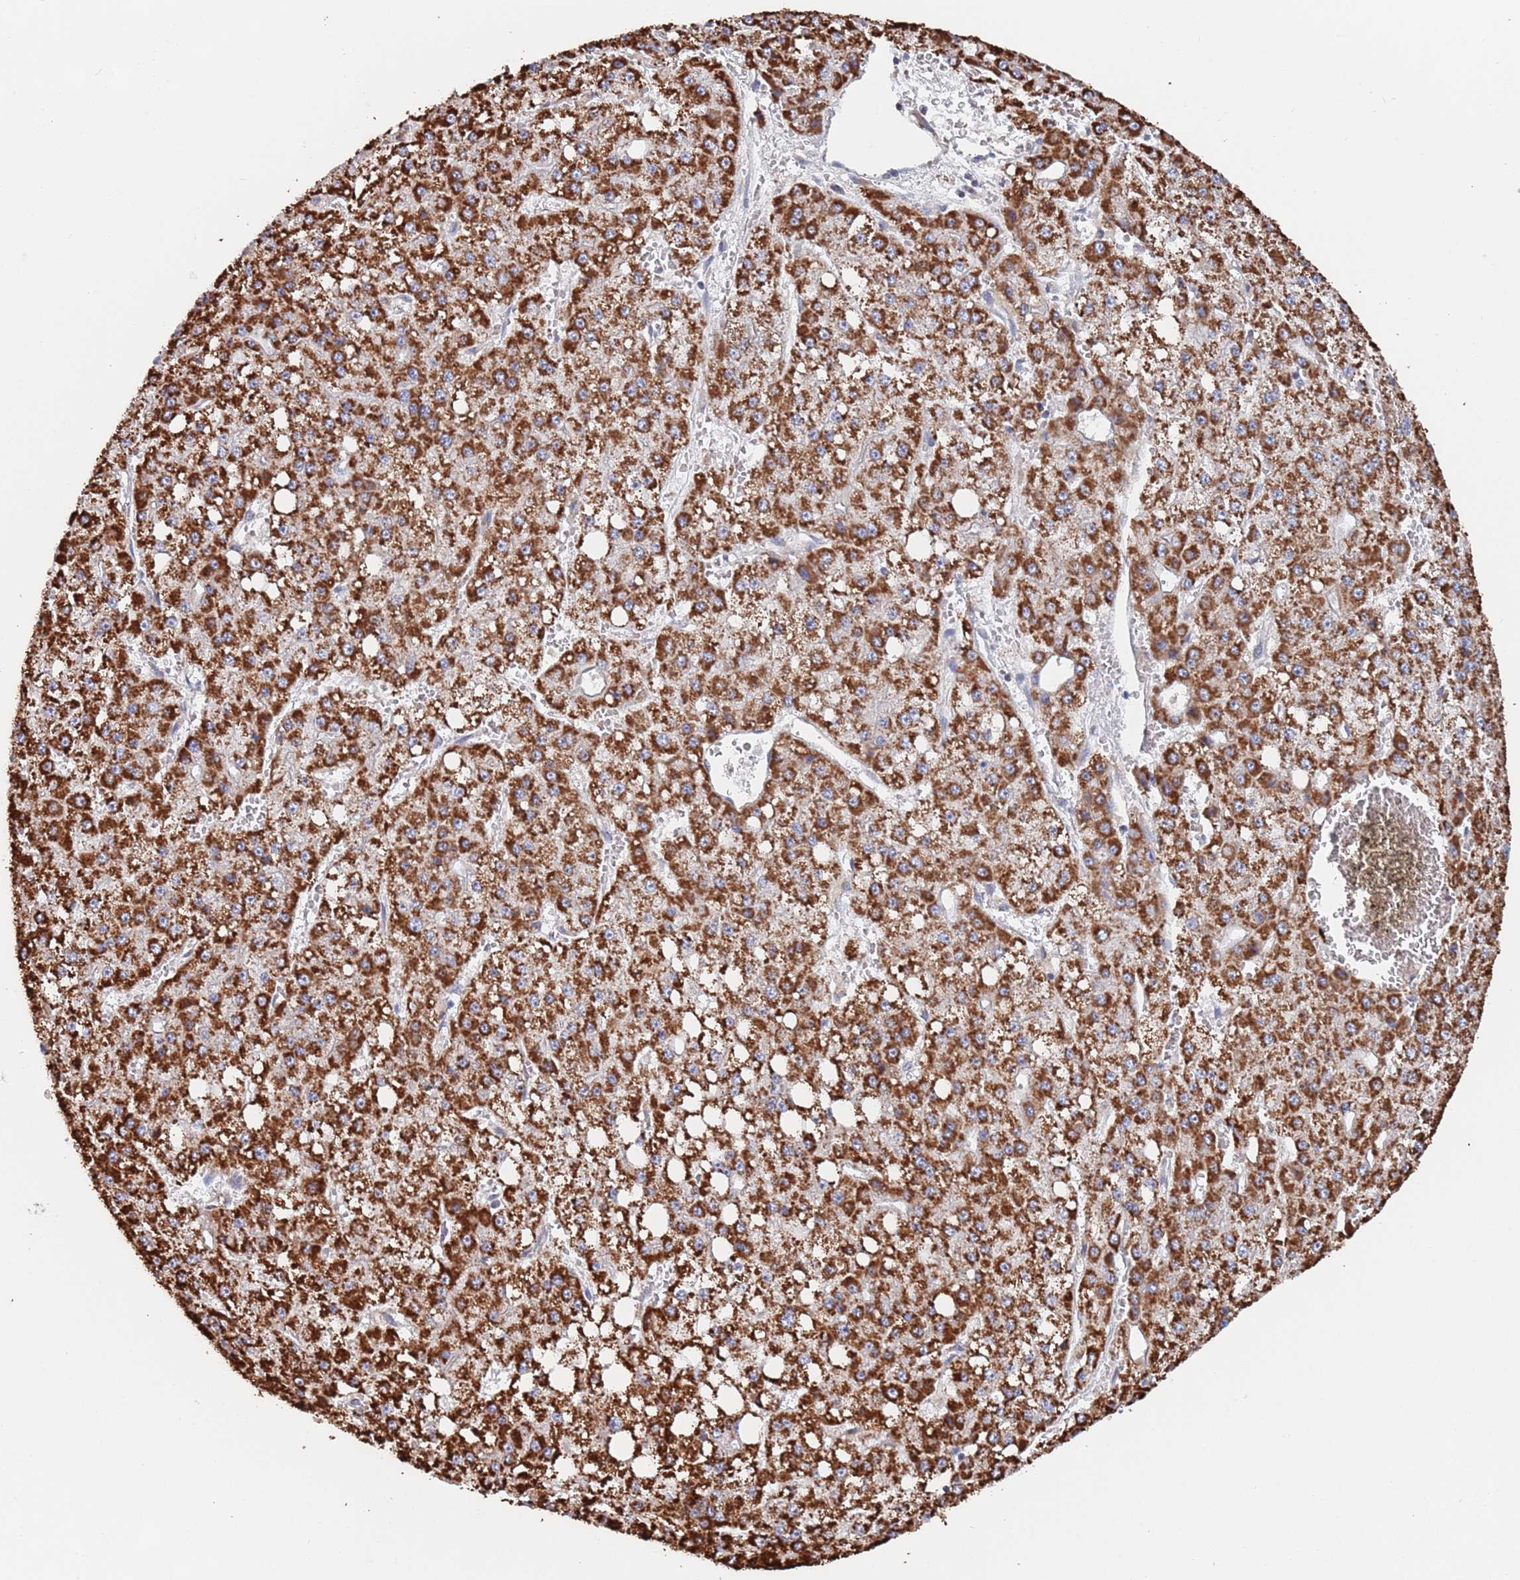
{"staining": {"intensity": "strong", "quantity": ">75%", "location": "cytoplasmic/membranous"}, "tissue": "liver cancer", "cell_type": "Tumor cells", "image_type": "cancer", "snomed": [{"axis": "morphology", "description": "Carcinoma, Hepatocellular, NOS"}, {"axis": "topography", "description": "Liver"}], "caption": "Protein expression analysis of human liver cancer (hepatocellular carcinoma) reveals strong cytoplasmic/membranous staining in about >75% of tumor cells.", "gene": "PGP", "patient": {"sex": "male", "age": 47}}